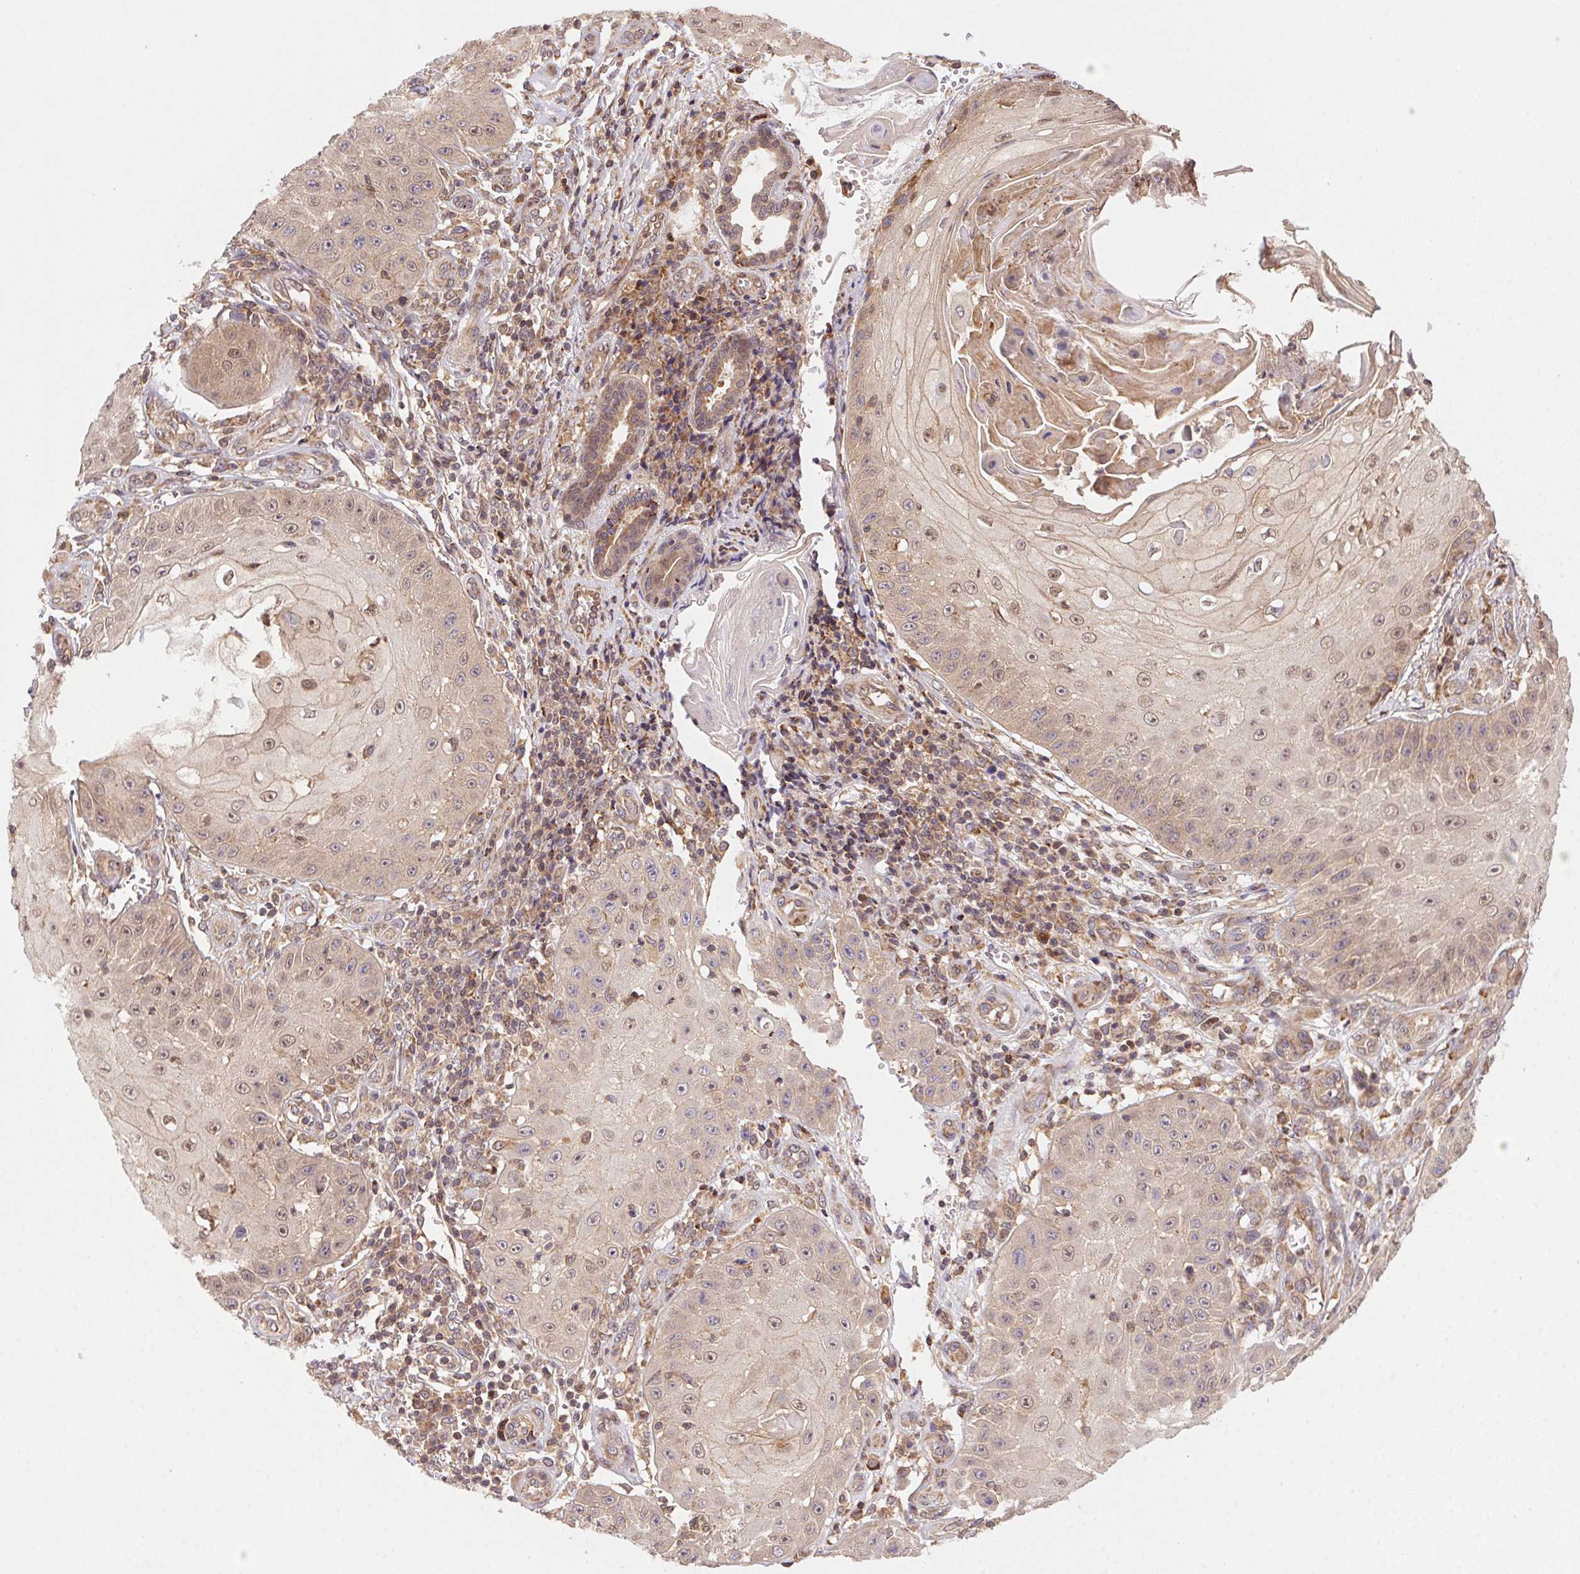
{"staining": {"intensity": "weak", "quantity": ">75%", "location": "cytoplasmic/membranous,nuclear"}, "tissue": "skin cancer", "cell_type": "Tumor cells", "image_type": "cancer", "snomed": [{"axis": "morphology", "description": "Squamous cell carcinoma, NOS"}, {"axis": "topography", "description": "Skin"}], "caption": "DAB (3,3'-diaminobenzidine) immunohistochemical staining of human skin squamous cell carcinoma exhibits weak cytoplasmic/membranous and nuclear protein expression in approximately >75% of tumor cells.", "gene": "MEX3D", "patient": {"sex": "male", "age": 70}}